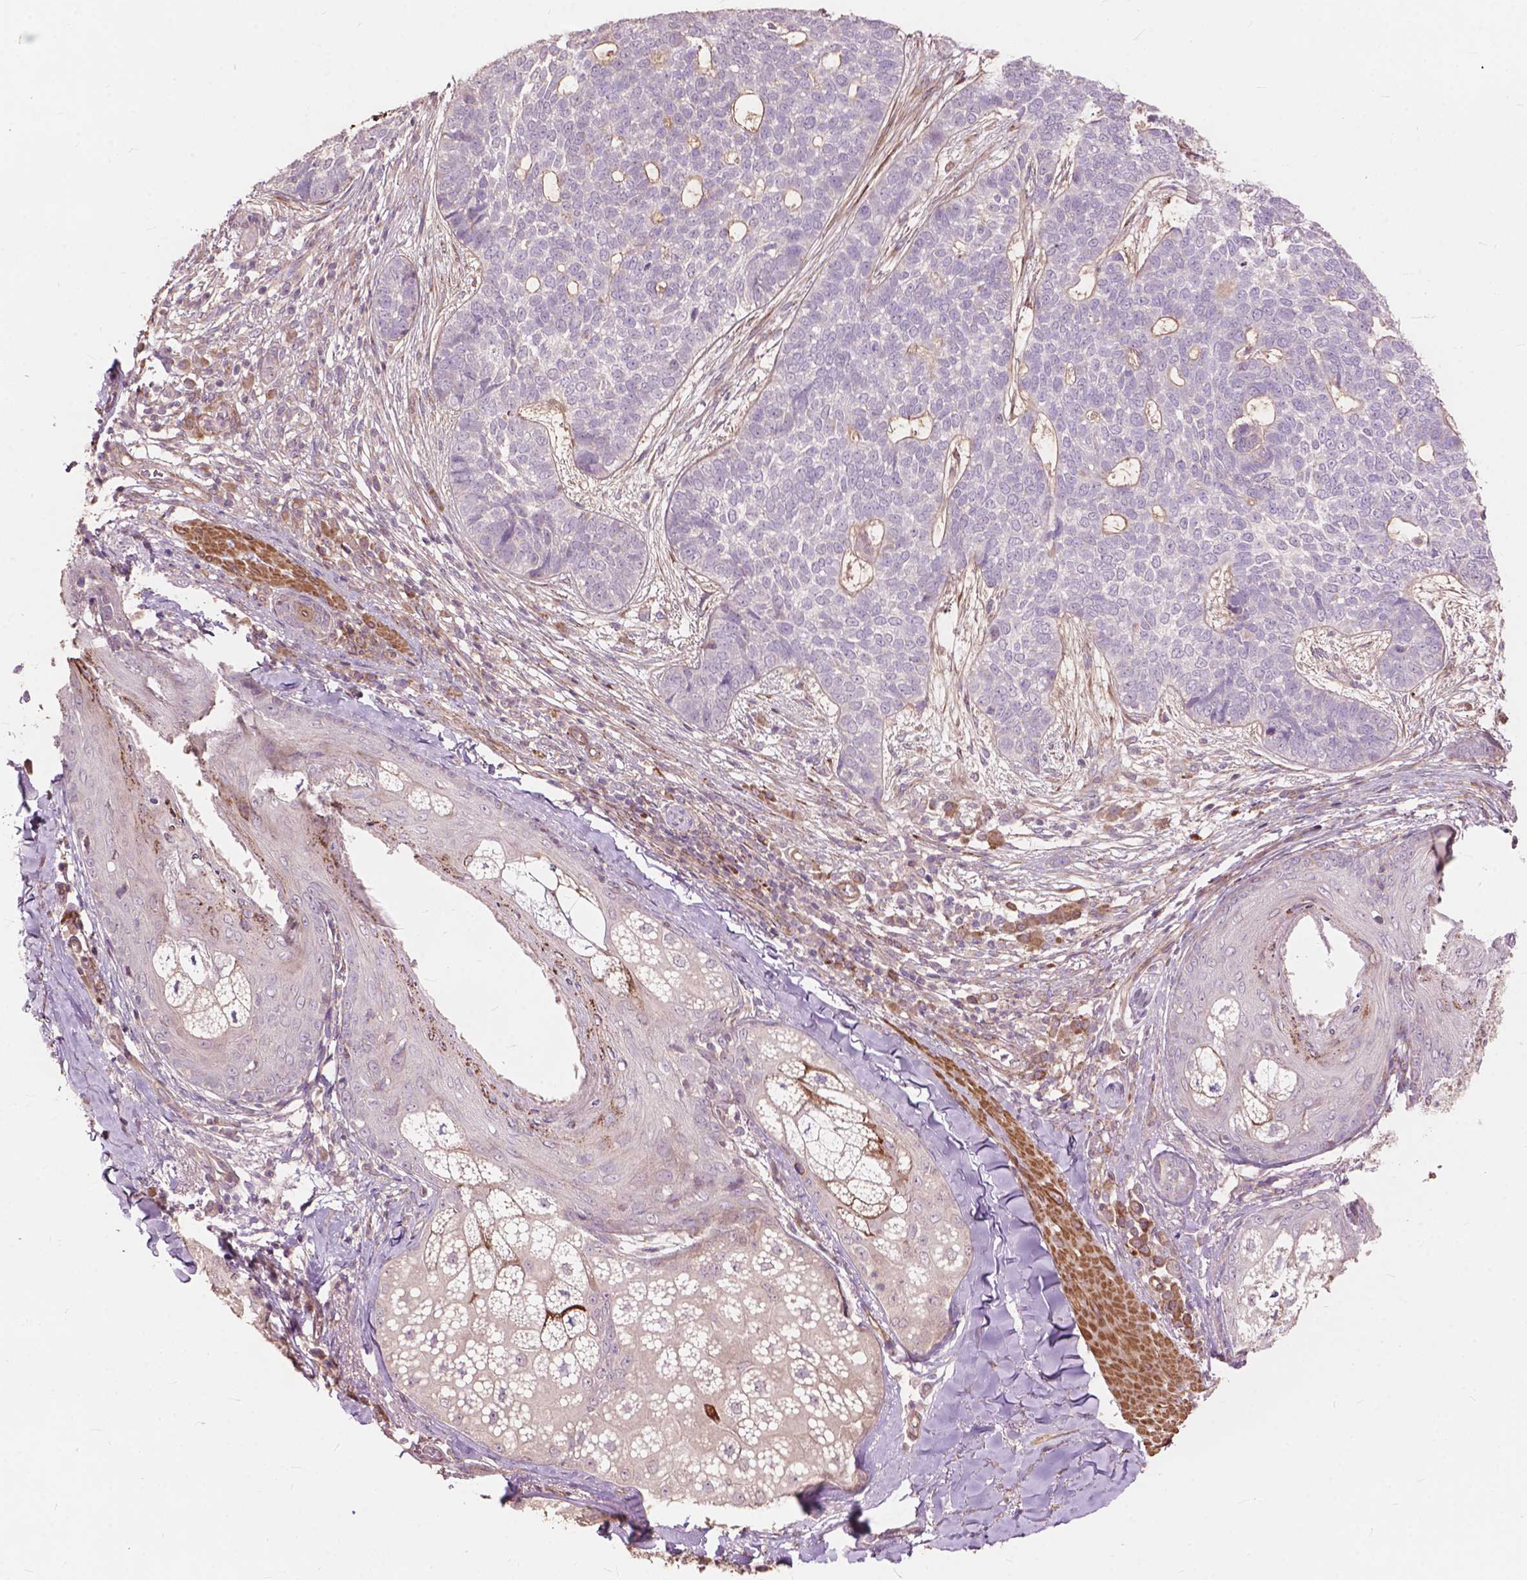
{"staining": {"intensity": "negative", "quantity": "none", "location": "none"}, "tissue": "skin cancer", "cell_type": "Tumor cells", "image_type": "cancer", "snomed": [{"axis": "morphology", "description": "Basal cell carcinoma"}, {"axis": "topography", "description": "Skin"}], "caption": "This is a image of immunohistochemistry staining of basal cell carcinoma (skin), which shows no expression in tumor cells.", "gene": "FNIP1", "patient": {"sex": "female", "age": 69}}